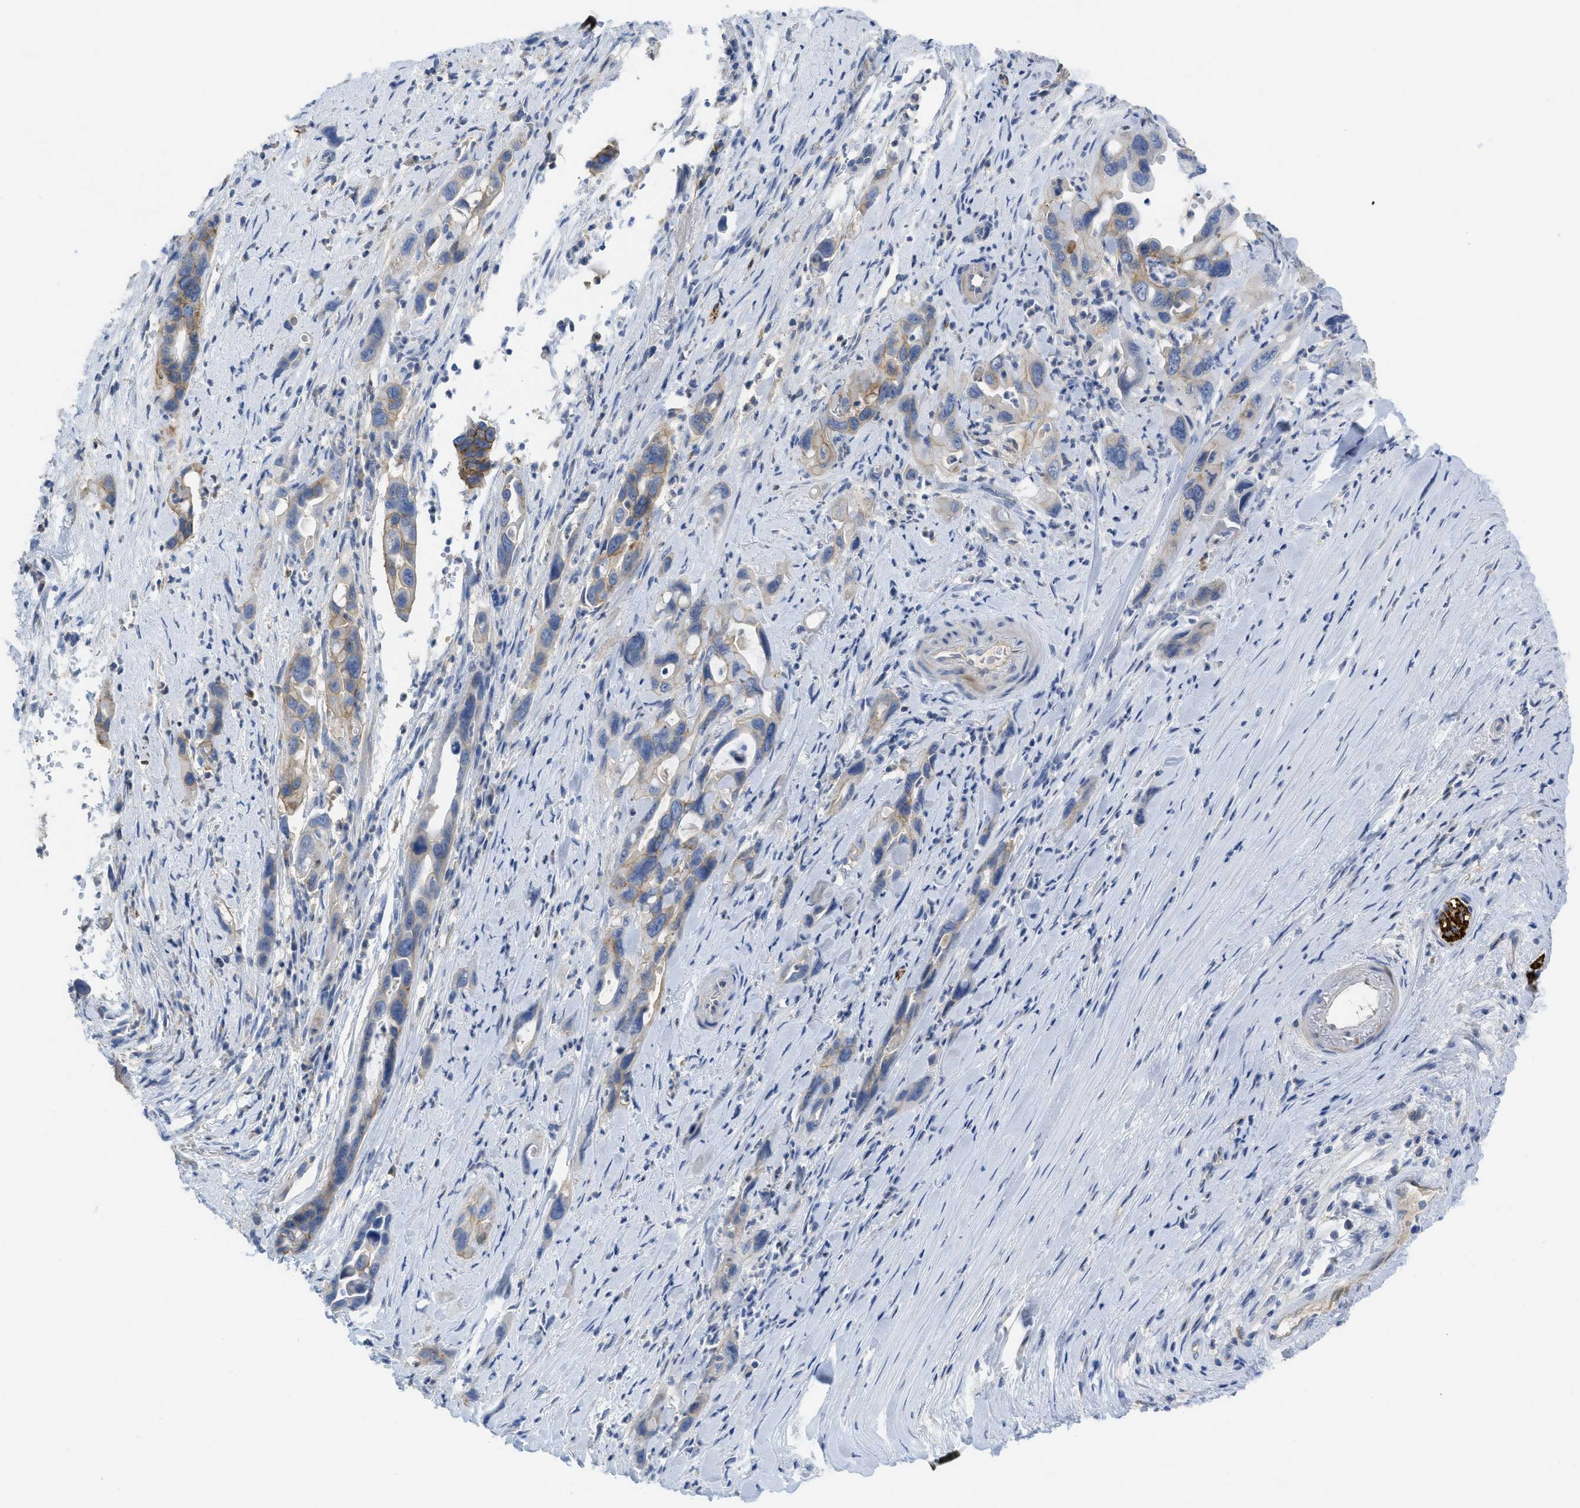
{"staining": {"intensity": "moderate", "quantity": "25%-75%", "location": "cytoplasmic/membranous"}, "tissue": "pancreatic cancer", "cell_type": "Tumor cells", "image_type": "cancer", "snomed": [{"axis": "morphology", "description": "Adenocarcinoma, NOS"}, {"axis": "topography", "description": "Pancreas"}], "caption": "Tumor cells demonstrate moderate cytoplasmic/membranous staining in about 25%-75% of cells in pancreatic cancer (adenocarcinoma).", "gene": "CNNM4", "patient": {"sex": "female", "age": 70}}